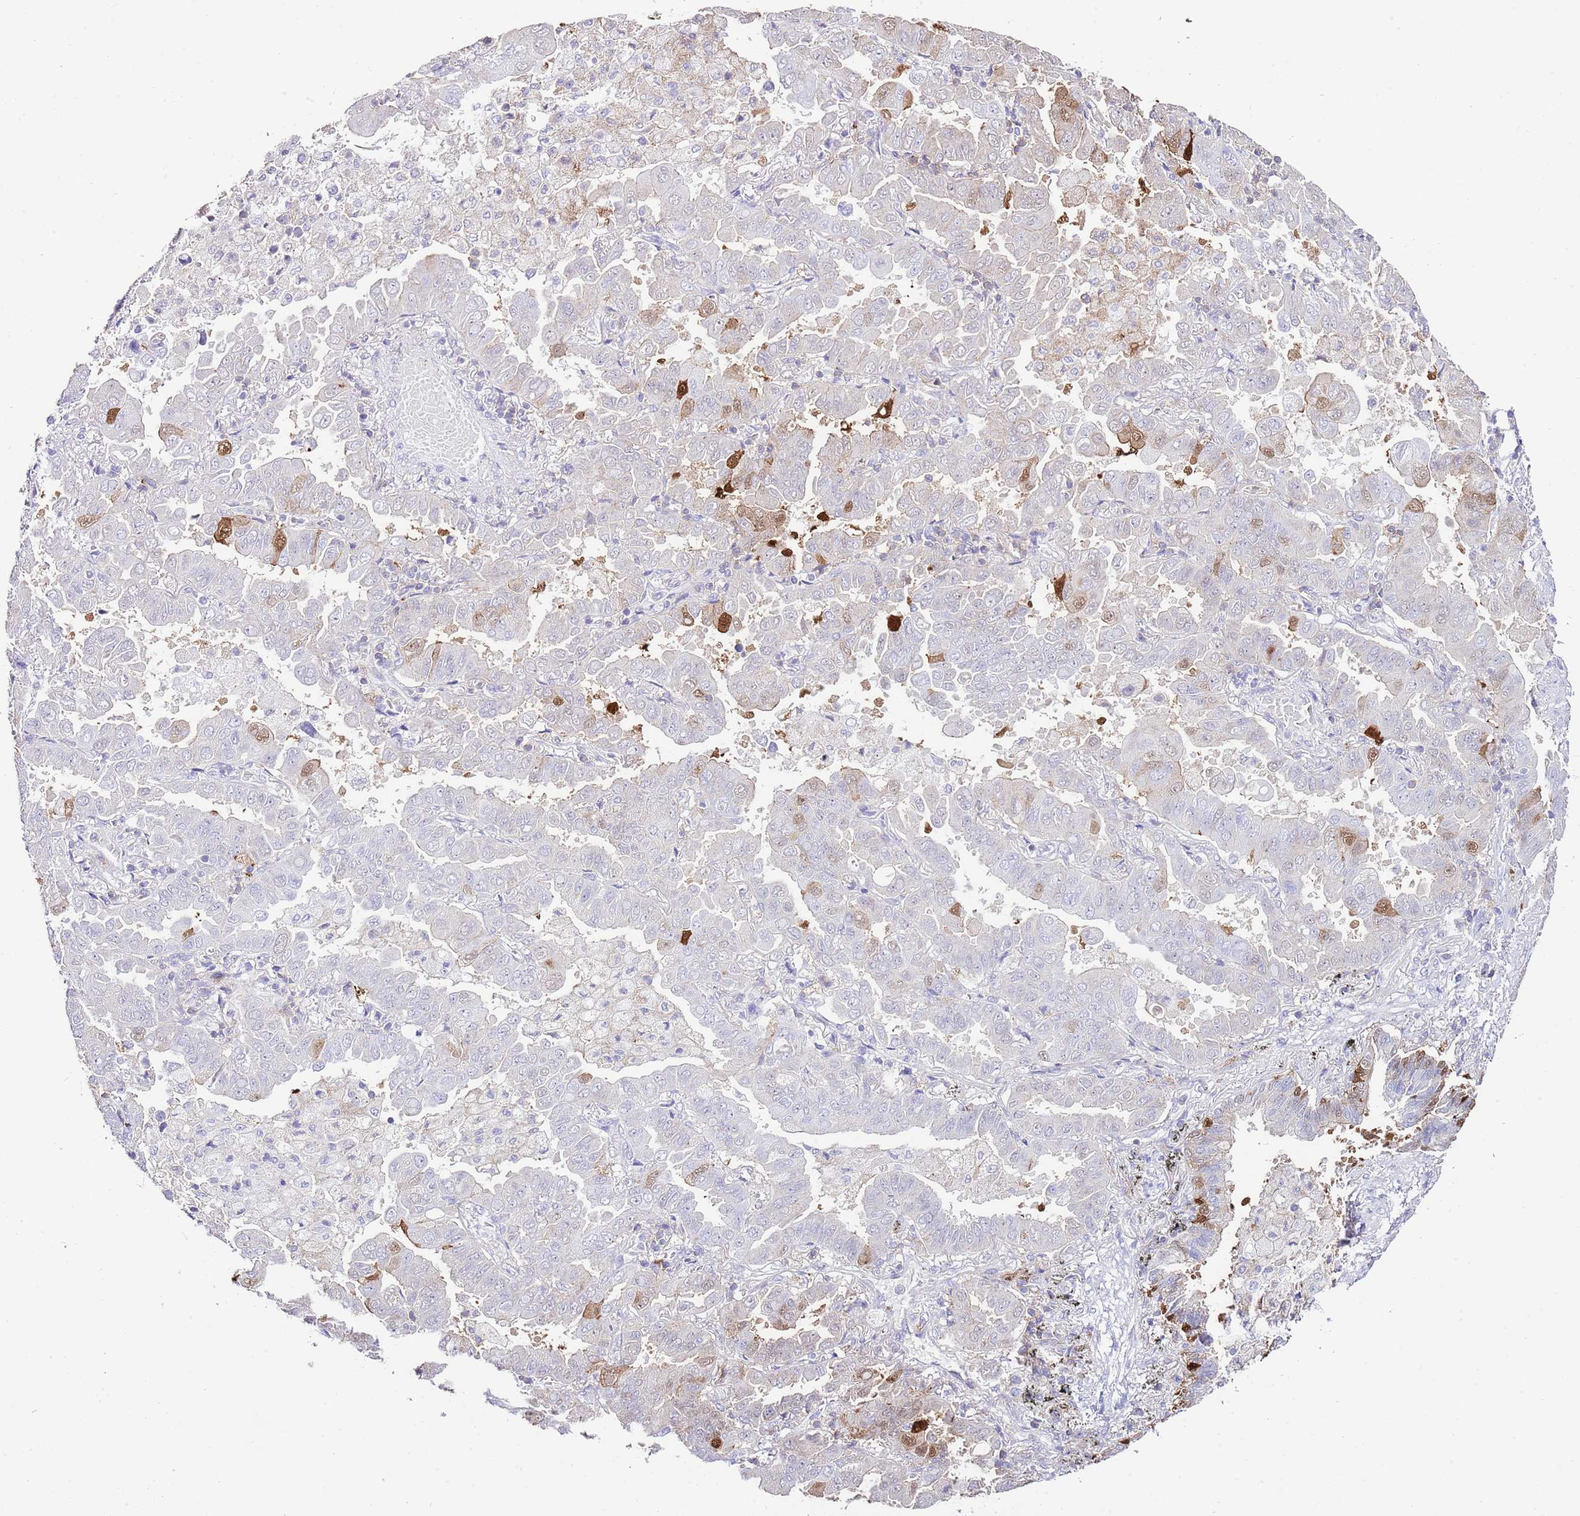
{"staining": {"intensity": "moderate", "quantity": "<25%", "location": "cytoplasmic/membranous,nuclear"}, "tissue": "lung cancer", "cell_type": "Tumor cells", "image_type": "cancer", "snomed": [{"axis": "morphology", "description": "Adenocarcinoma, NOS"}, {"axis": "topography", "description": "Lung"}], "caption": "Immunohistochemical staining of lung cancer exhibits low levels of moderate cytoplasmic/membranous and nuclear staining in about <25% of tumor cells. The staining is performed using DAB (3,3'-diaminobenzidine) brown chromogen to label protein expression. The nuclei are counter-stained blue using hematoxylin.", "gene": "ALDH3A1", "patient": {"sex": "male", "age": 64}}